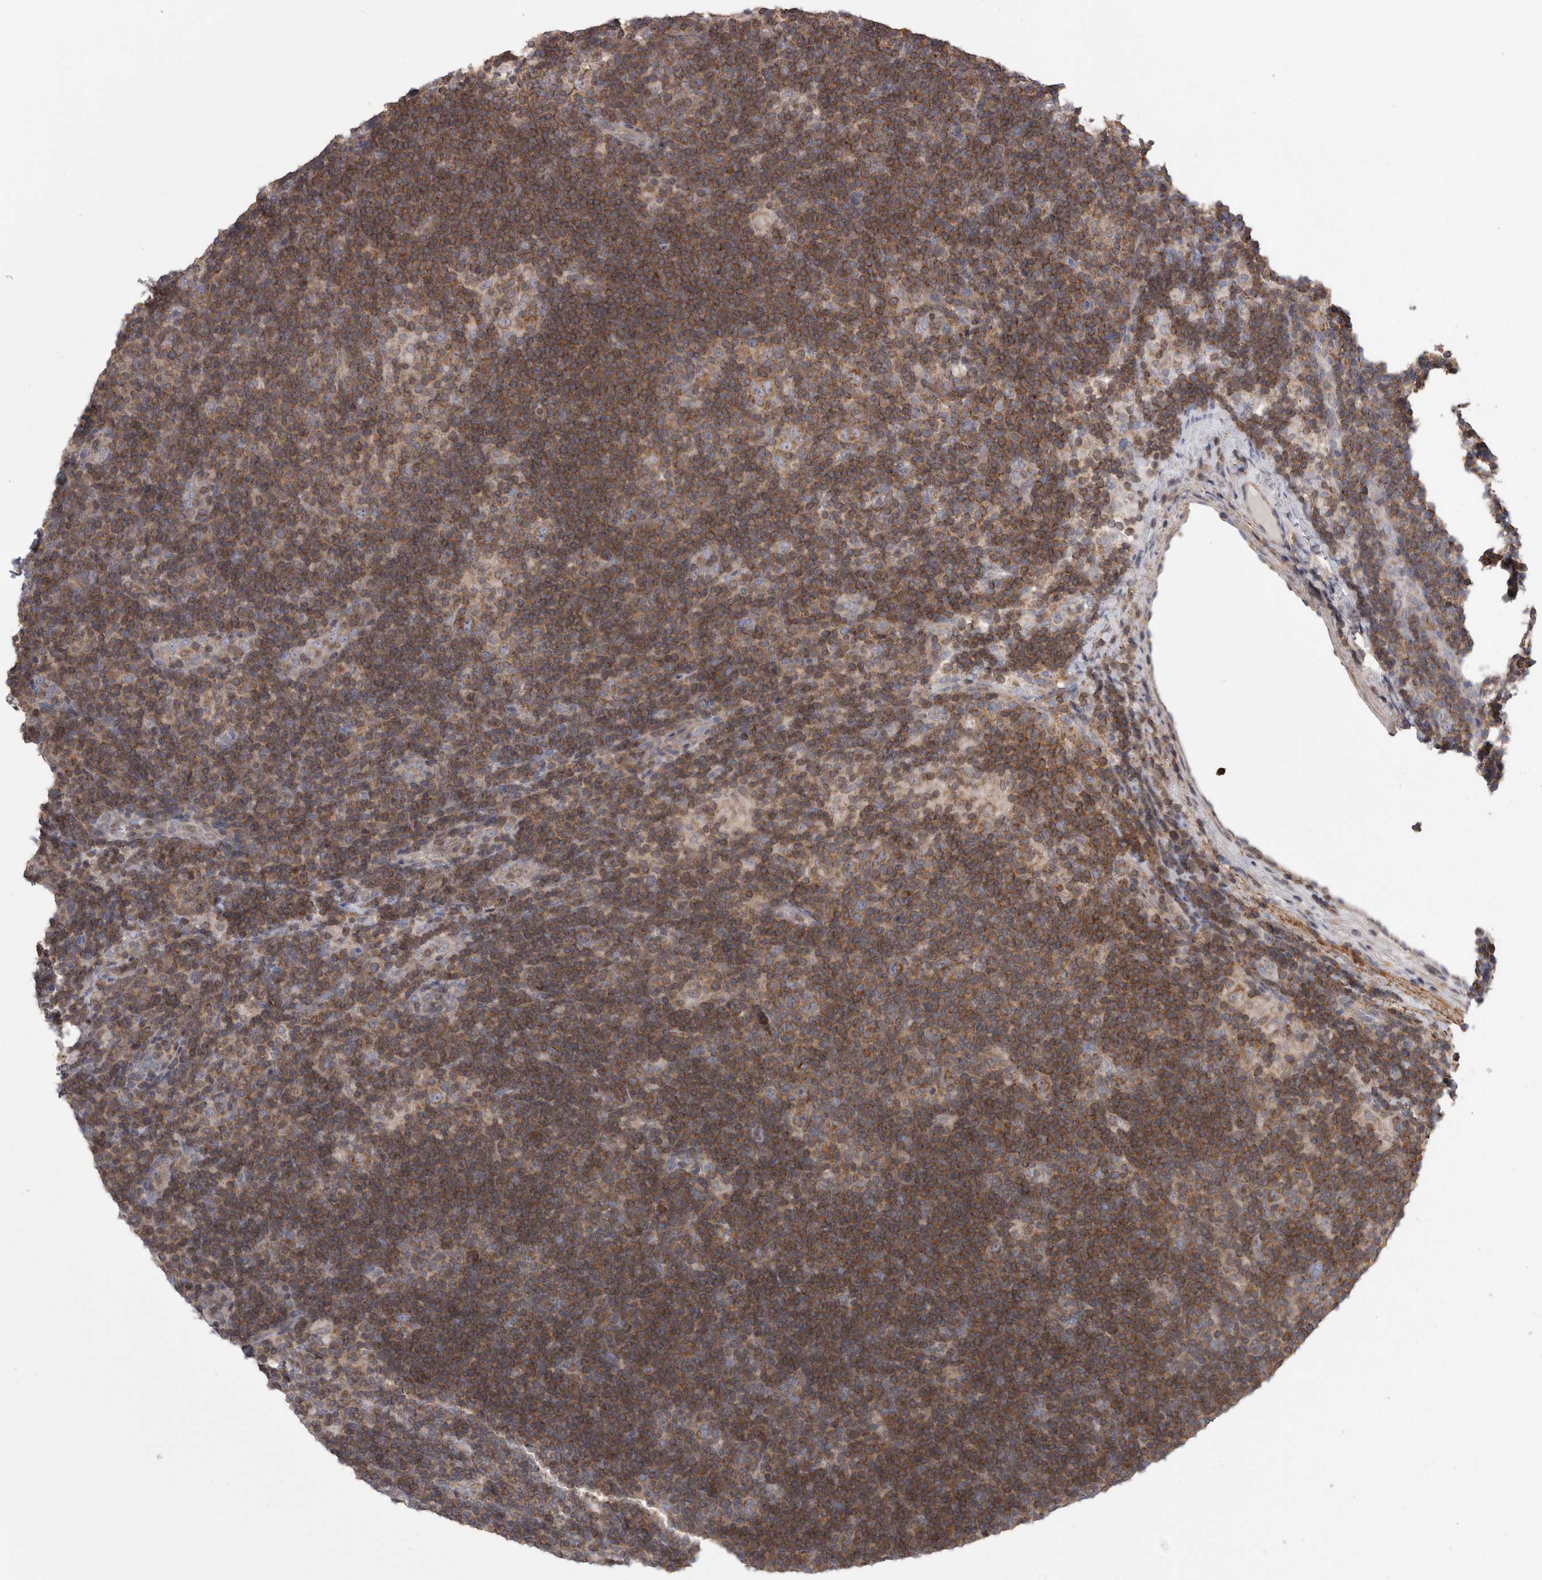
{"staining": {"intensity": "negative", "quantity": "none", "location": "none"}, "tissue": "lymphoma", "cell_type": "Tumor cells", "image_type": "cancer", "snomed": [{"axis": "morphology", "description": "Hodgkin's disease, NOS"}, {"axis": "topography", "description": "Lymph node"}], "caption": "Micrograph shows no significant protein staining in tumor cells of Hodgkin's disease. The staining was performed using DAB (3,3'-diaminobenzidine) to visualize the protein expression in brown, while the nuclei were stained in blue with hematoxylin (Magnification: 20x).", "gene": "DARS2", "patient": {"sex": "female", "age": 57}}